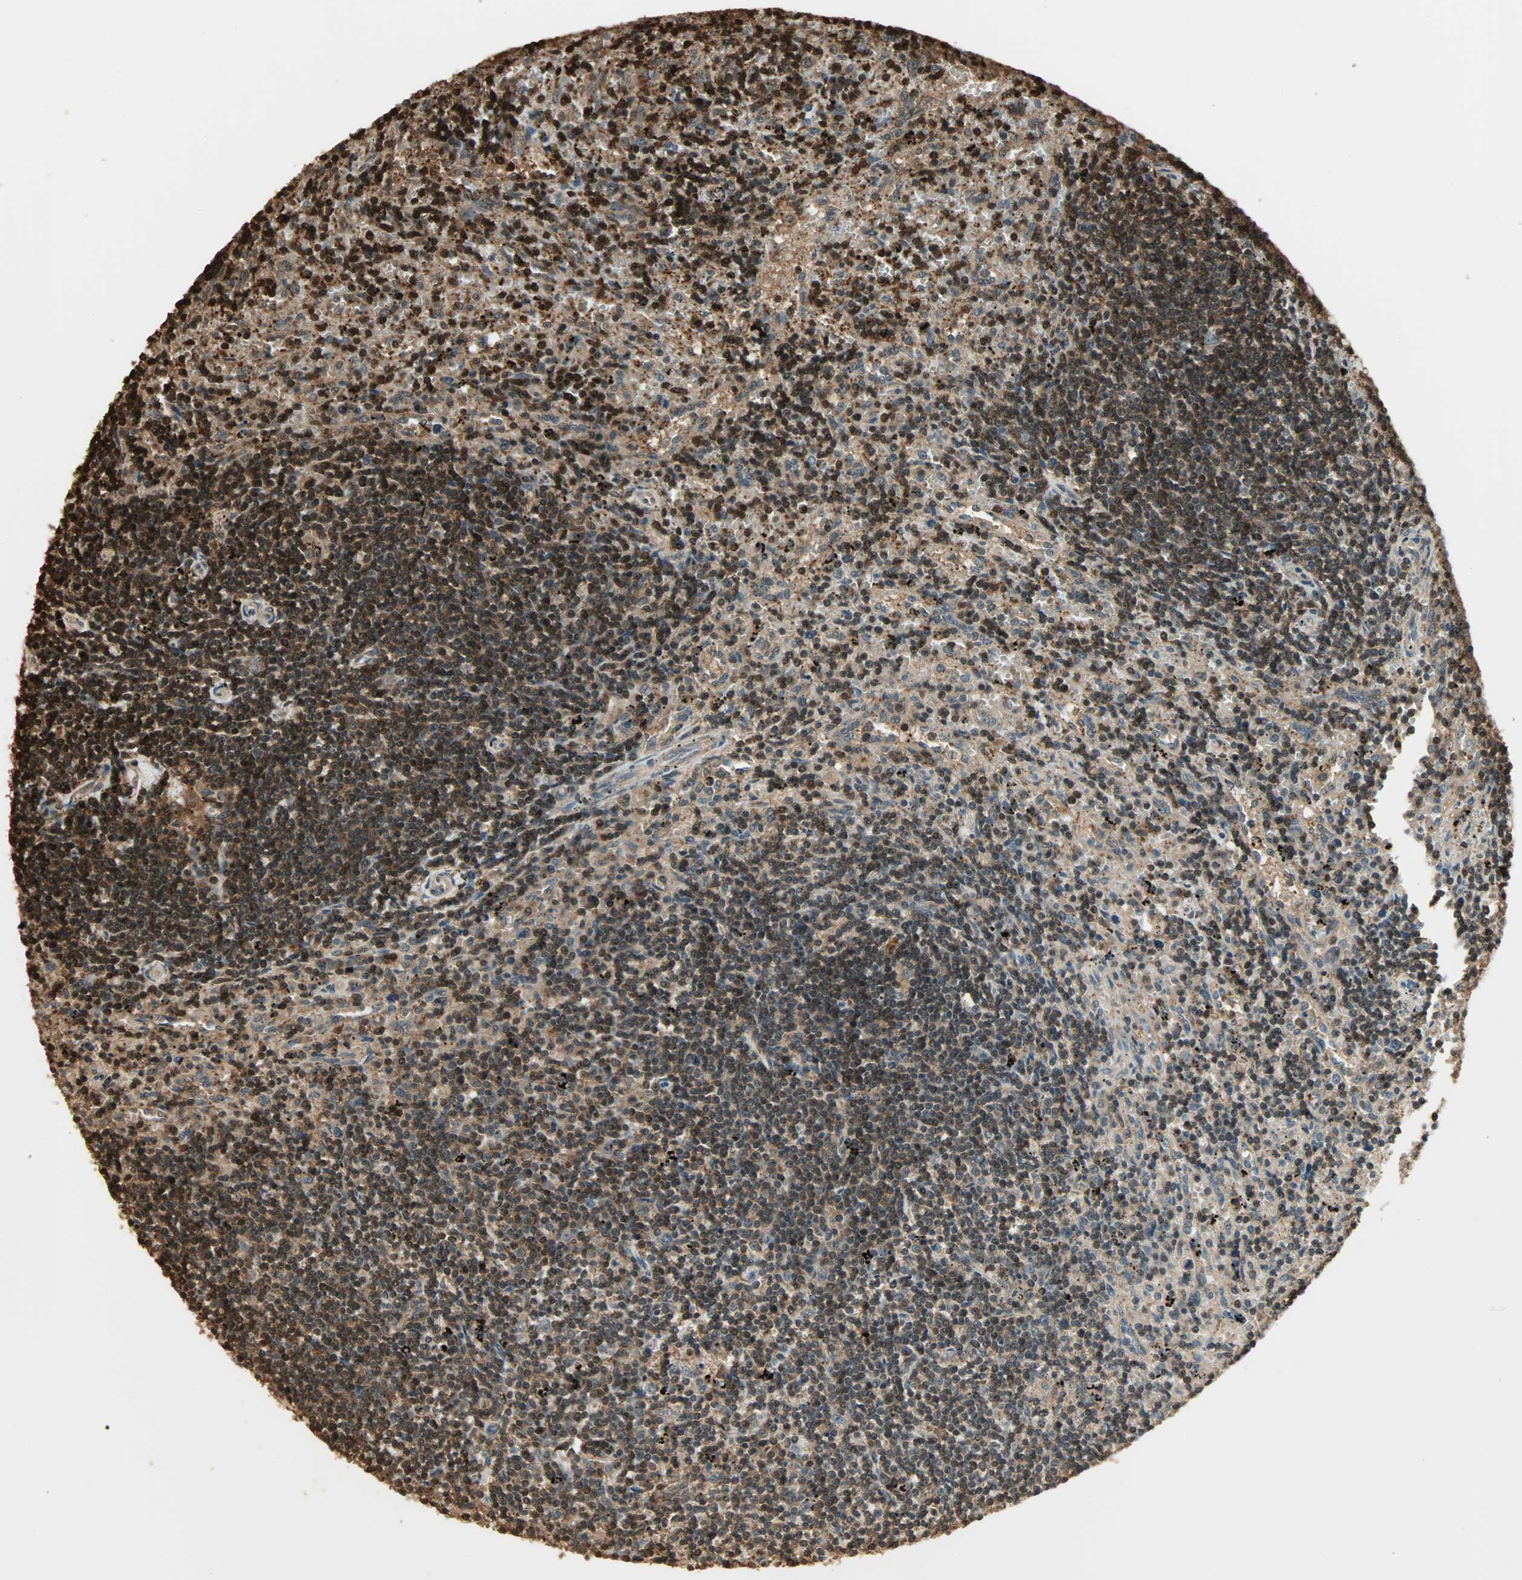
{"staining": {"intensity": "strong", "quantity": "25%-75%", "location": "cytoplasmic/membranous,nuclear"}, "tissue": "lymphoma", "cell_type": "Tumor cells", "image_type": "cancer", "snomed": [{"axis": "morphology", "description": "Malignant lymphoma, non-Hodgkin's type, Low grade"}, {"axis": "topography", "description": "Spleen"}], "caption": "Low-grade malignant lymphoma, non-Hodgkin's type was stained to show a protein in brown. There is high levels of strong cytoplasmic/membranous and nuclear expression in approximately 25%-75% of tumor cells.", "gene": "YWHAZ", "patient": {"sex": "male", "age": 76}}